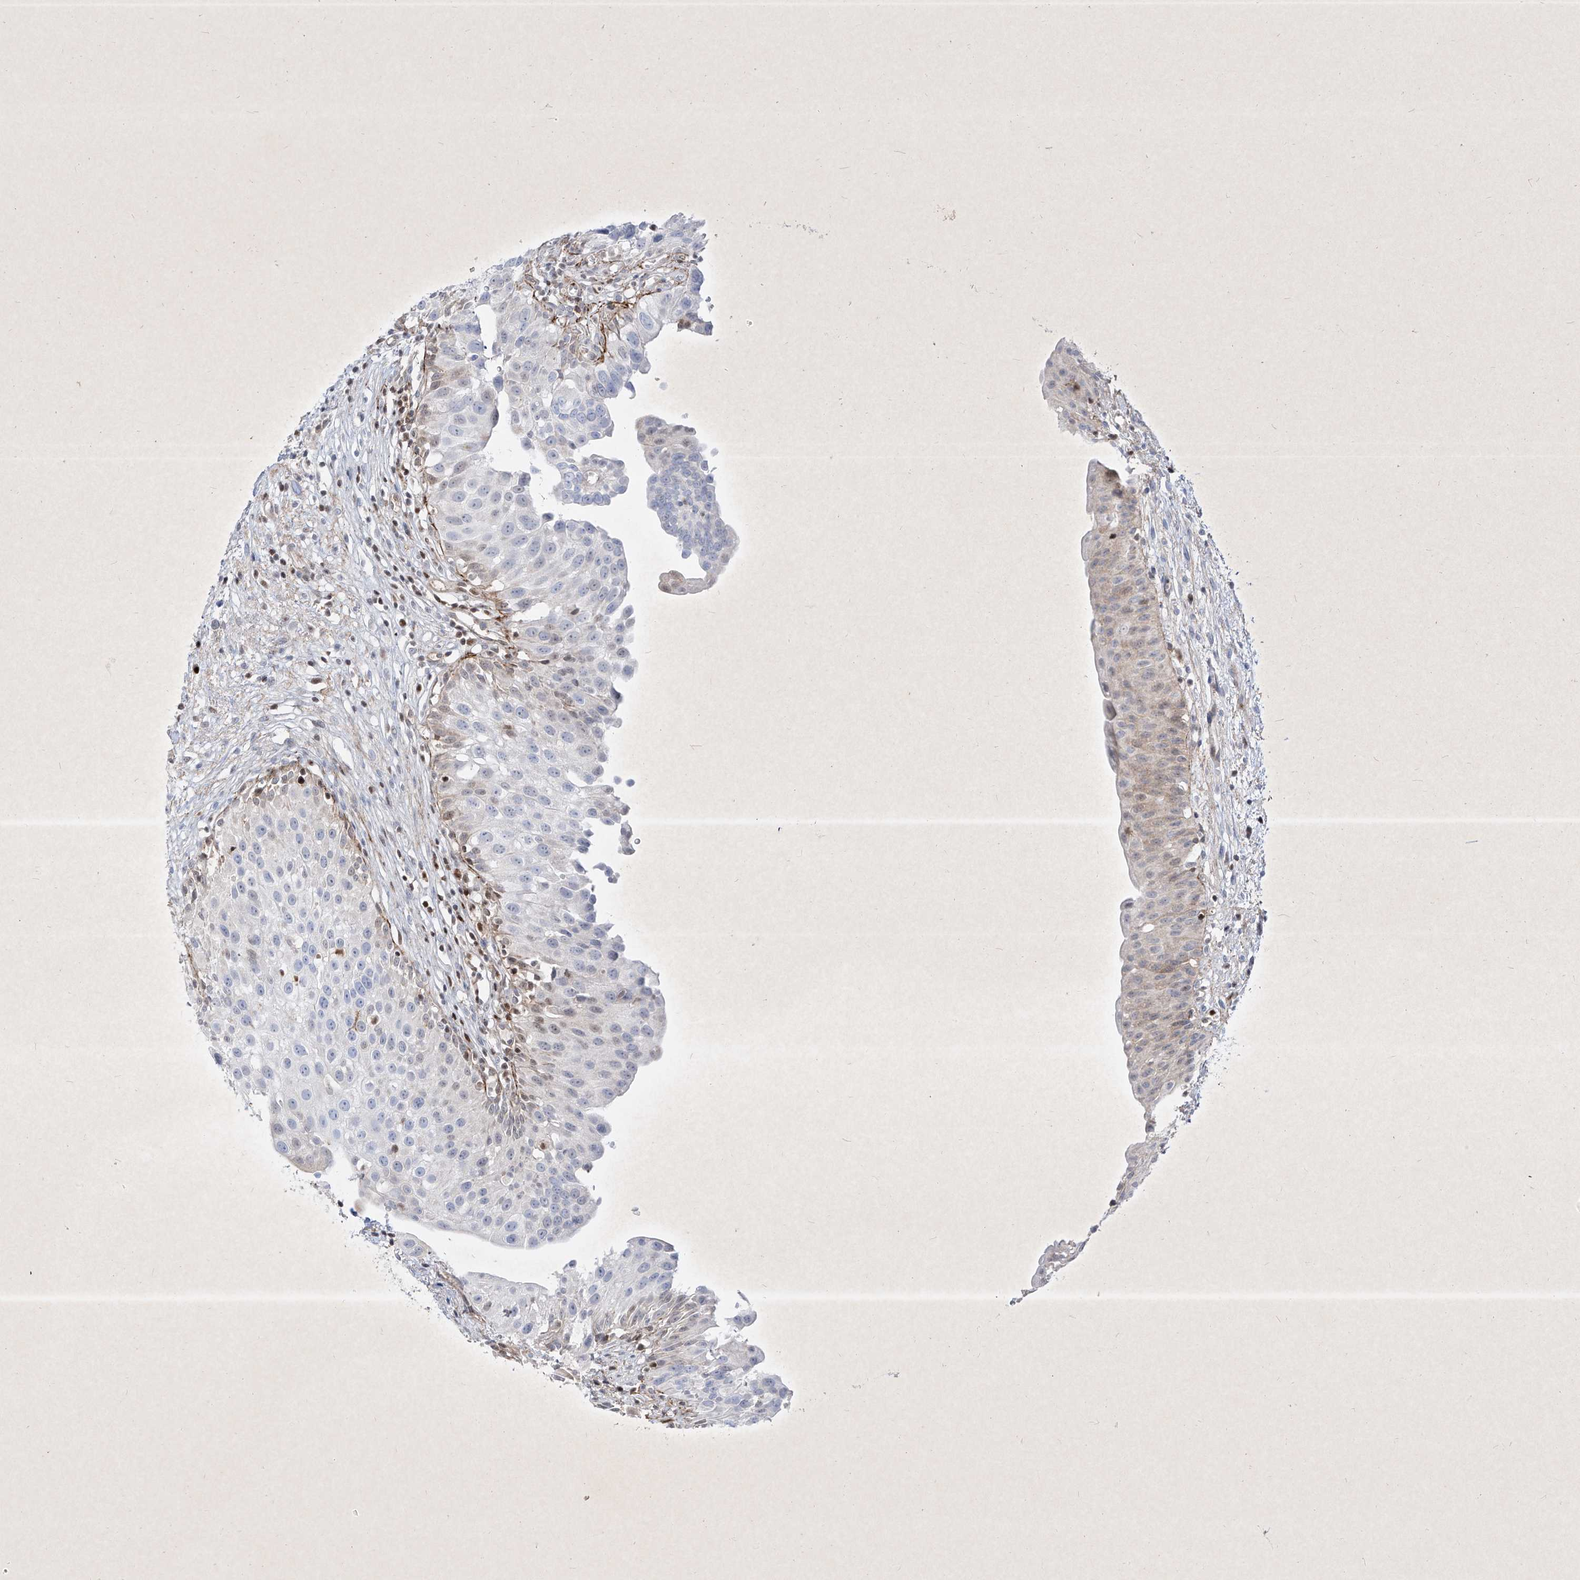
{"staining": {"intensity": "moderate", "quantity": "<25%", "location": "cytoplasmic/membranous"}, "tissue": "urinary bladder", "cell_type": "Urothelial cells", "image_type": "normal", "snomed": [{"axis": "morphology", "description": "Normal tissue, NOS"}, {"axis": "topography", "description": "Urinary bladder"}], "caption": "Immunohistochemical staining of unremarkable urinary bladder exhibits moderate cytoplasmic/membranous protein expression in approximately <25% of urothelial cells. (DAB IHC, brown staining for protein, blue staining for nuclei).", "gene": "PSMB10", "patient": {"sex": "male", "age": 51}}